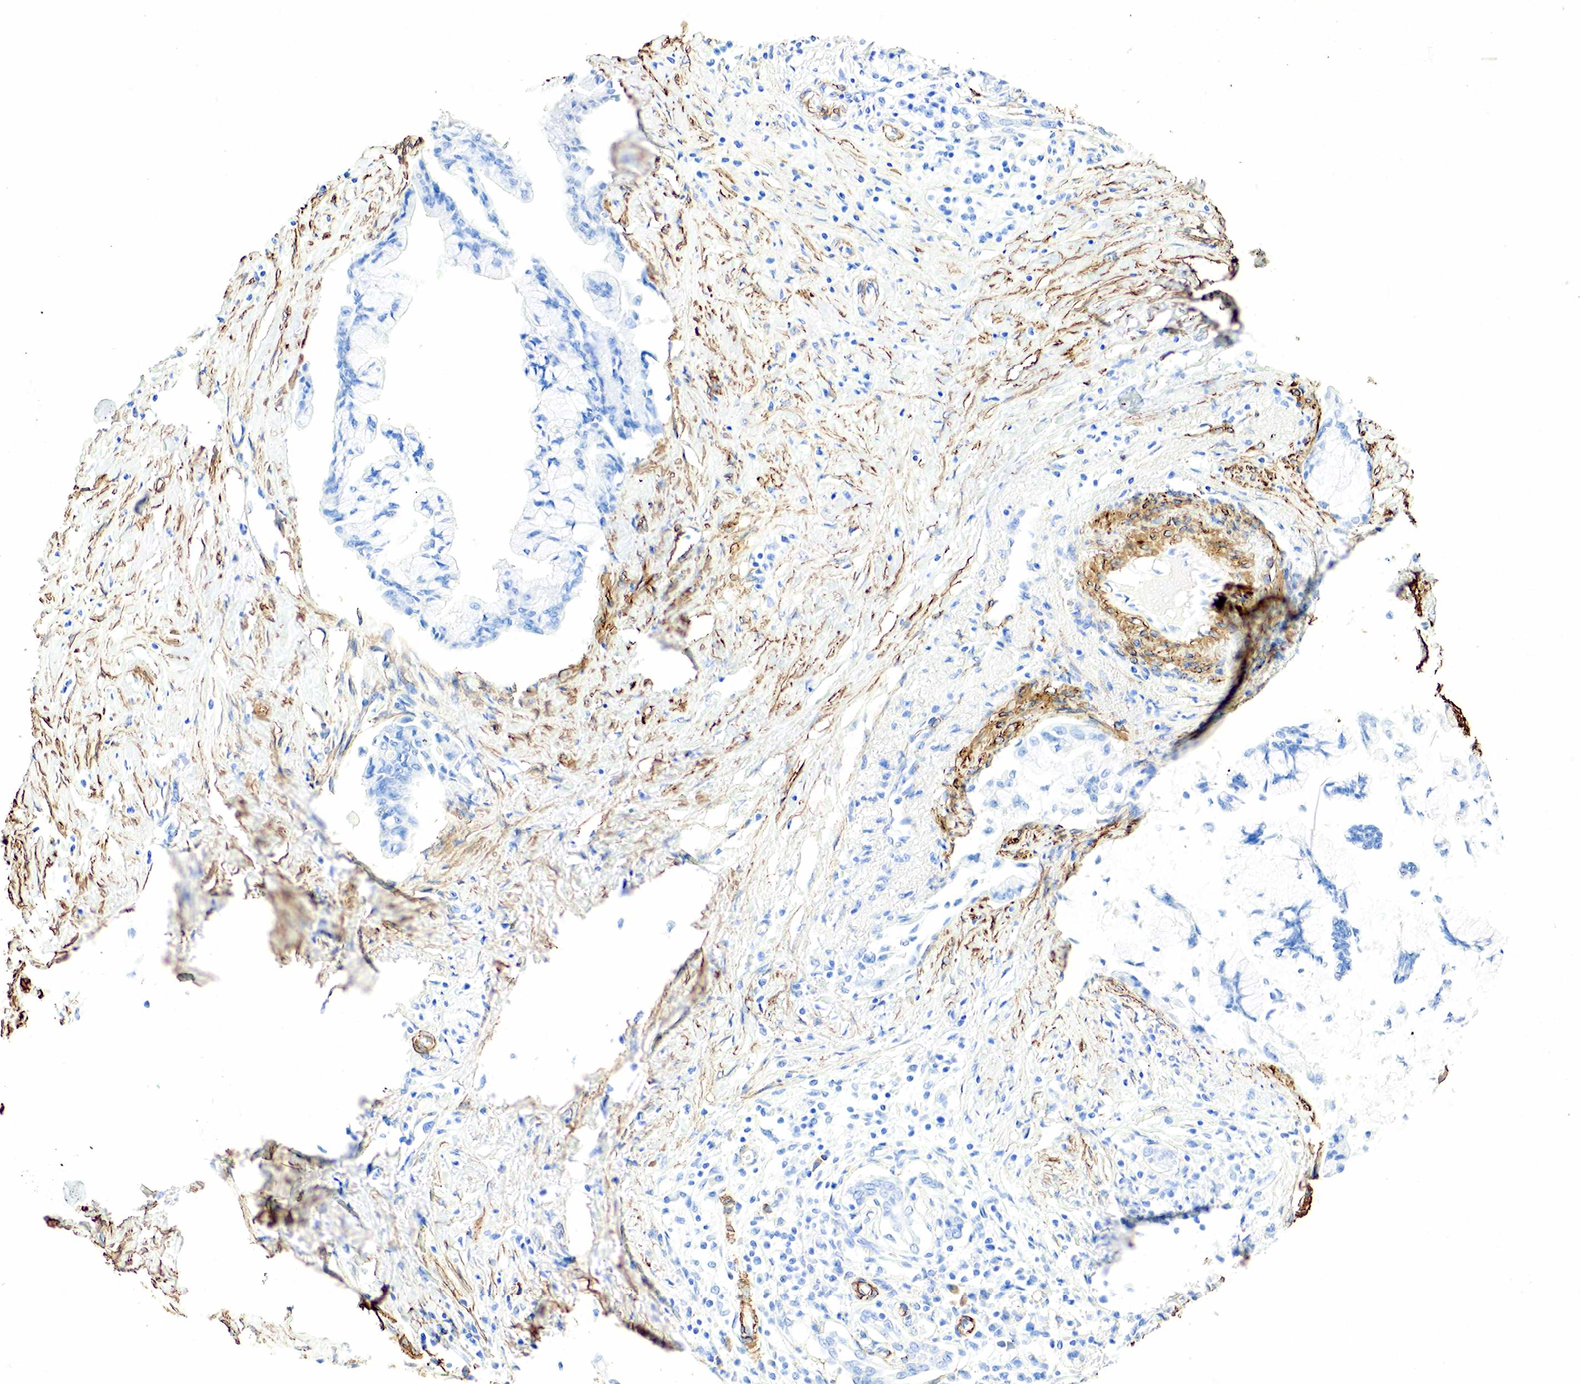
{"staining": {"intensity": "negative", "quantity": "none", "location": "none"}, "tissue": "pancreatic cancer", "cell_type": "Tumor cells", "image_type": "cancer", "snomed": [{"axis": "morphology", "description": "Adenocarcinoma, NOS"}, {"axis": "topography", "description": "Pancreas"}, {"axis": "topography", "description": "Stomach, upper"}], "caption": "The histopathology image shows no staining of tumor cells in adenocarcinoma (pancreatic).", "gene": "ACTA1", "patient": {"sex": "male", "age": 77}}